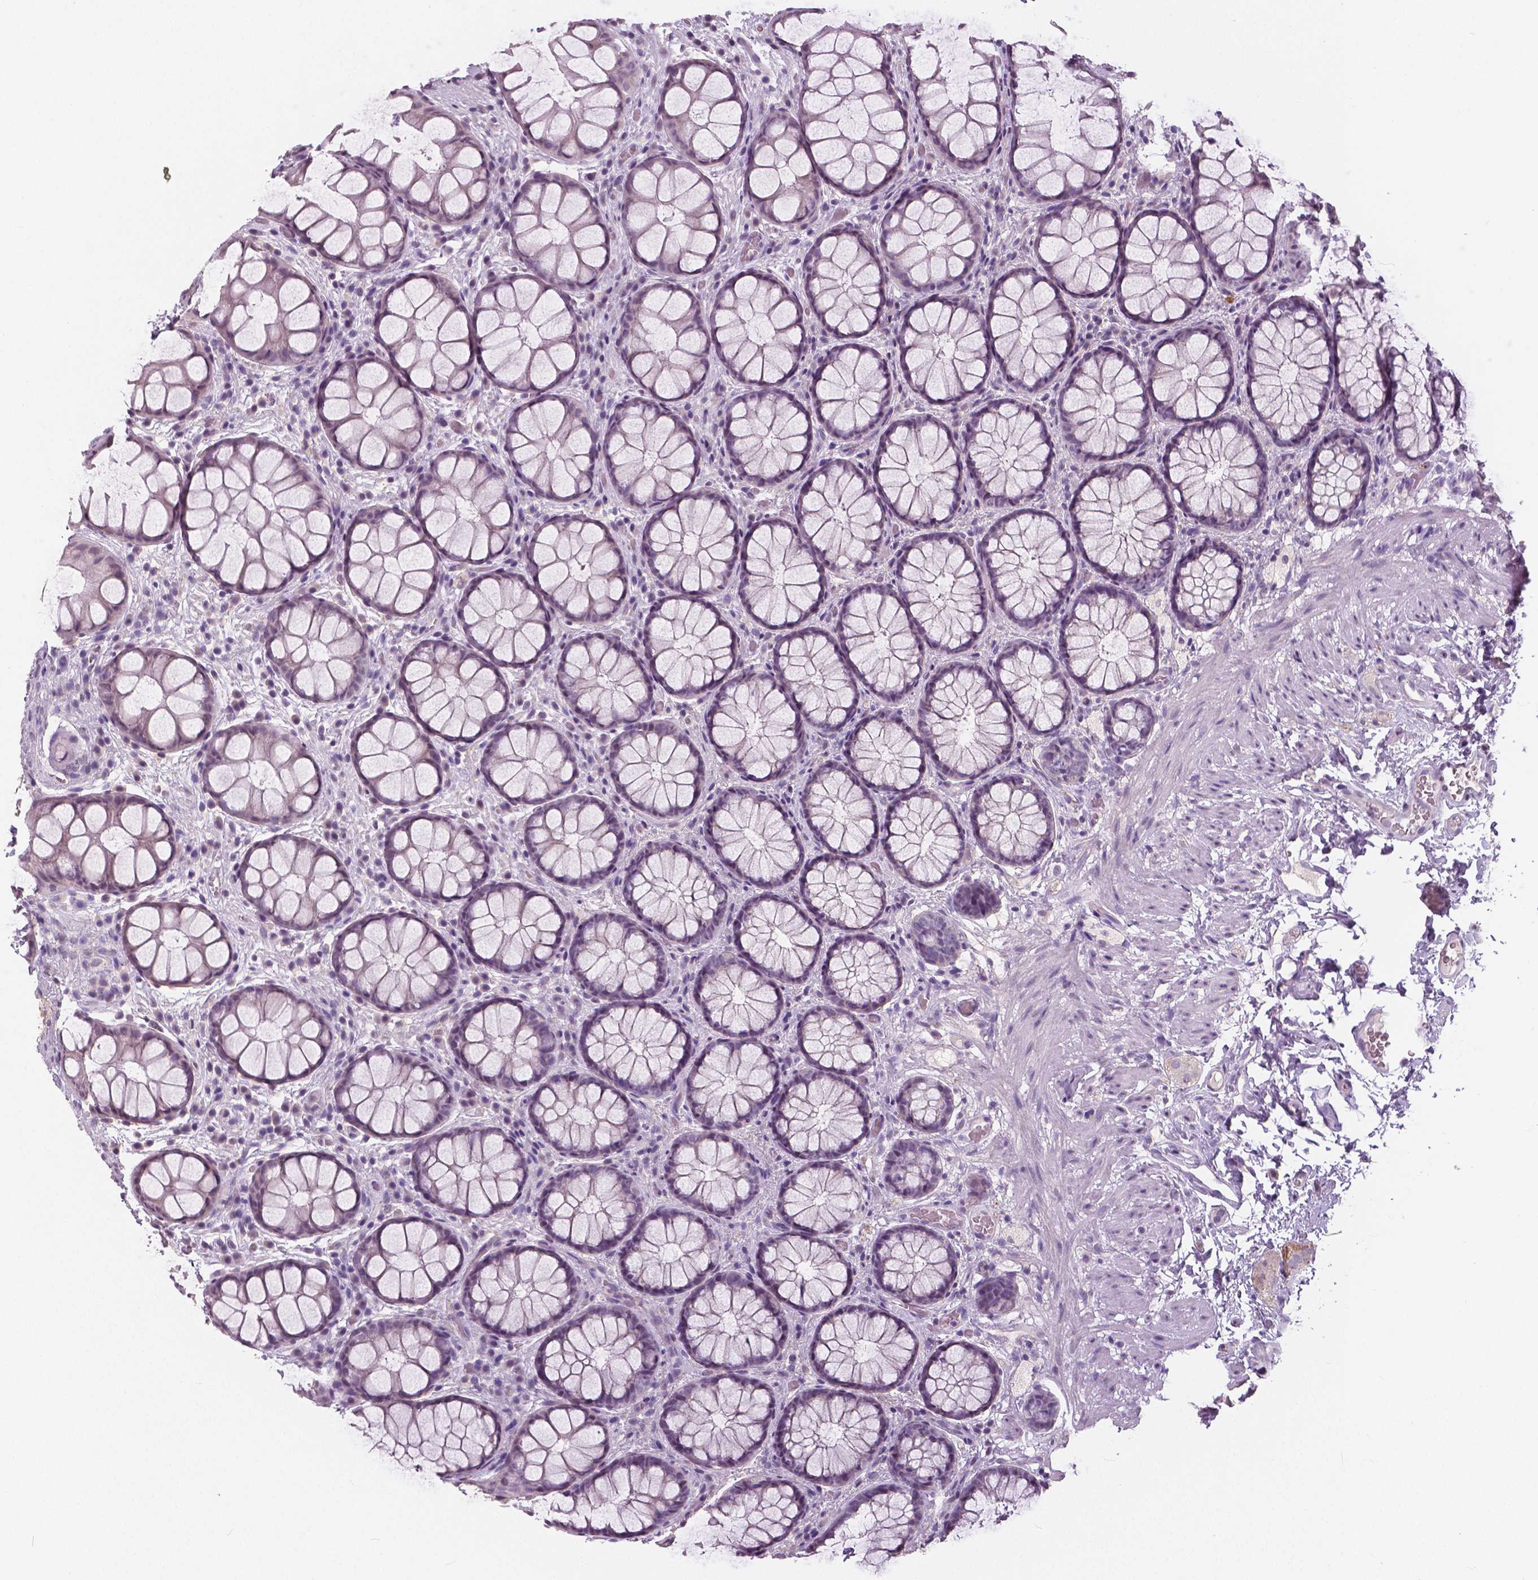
{"staining": {"intensity": "negative", "quantity": "none", "location": "none"}, "tissue": "rectum", "cell_type": "Glandular cells", "image_type": "normal", "snomed": [{"axis": "morphology", "description": "Normal tissue, NOS"}, {"axis": "topography", "description": "Rectum"}], "caption": "An image of rectum stained for a protein displays no brown staining in glandular cells. (IHC, brightfield microscopy, high magnification).", "gene": "NECAB1", "patient": {"sex": "female", "age": 62}}